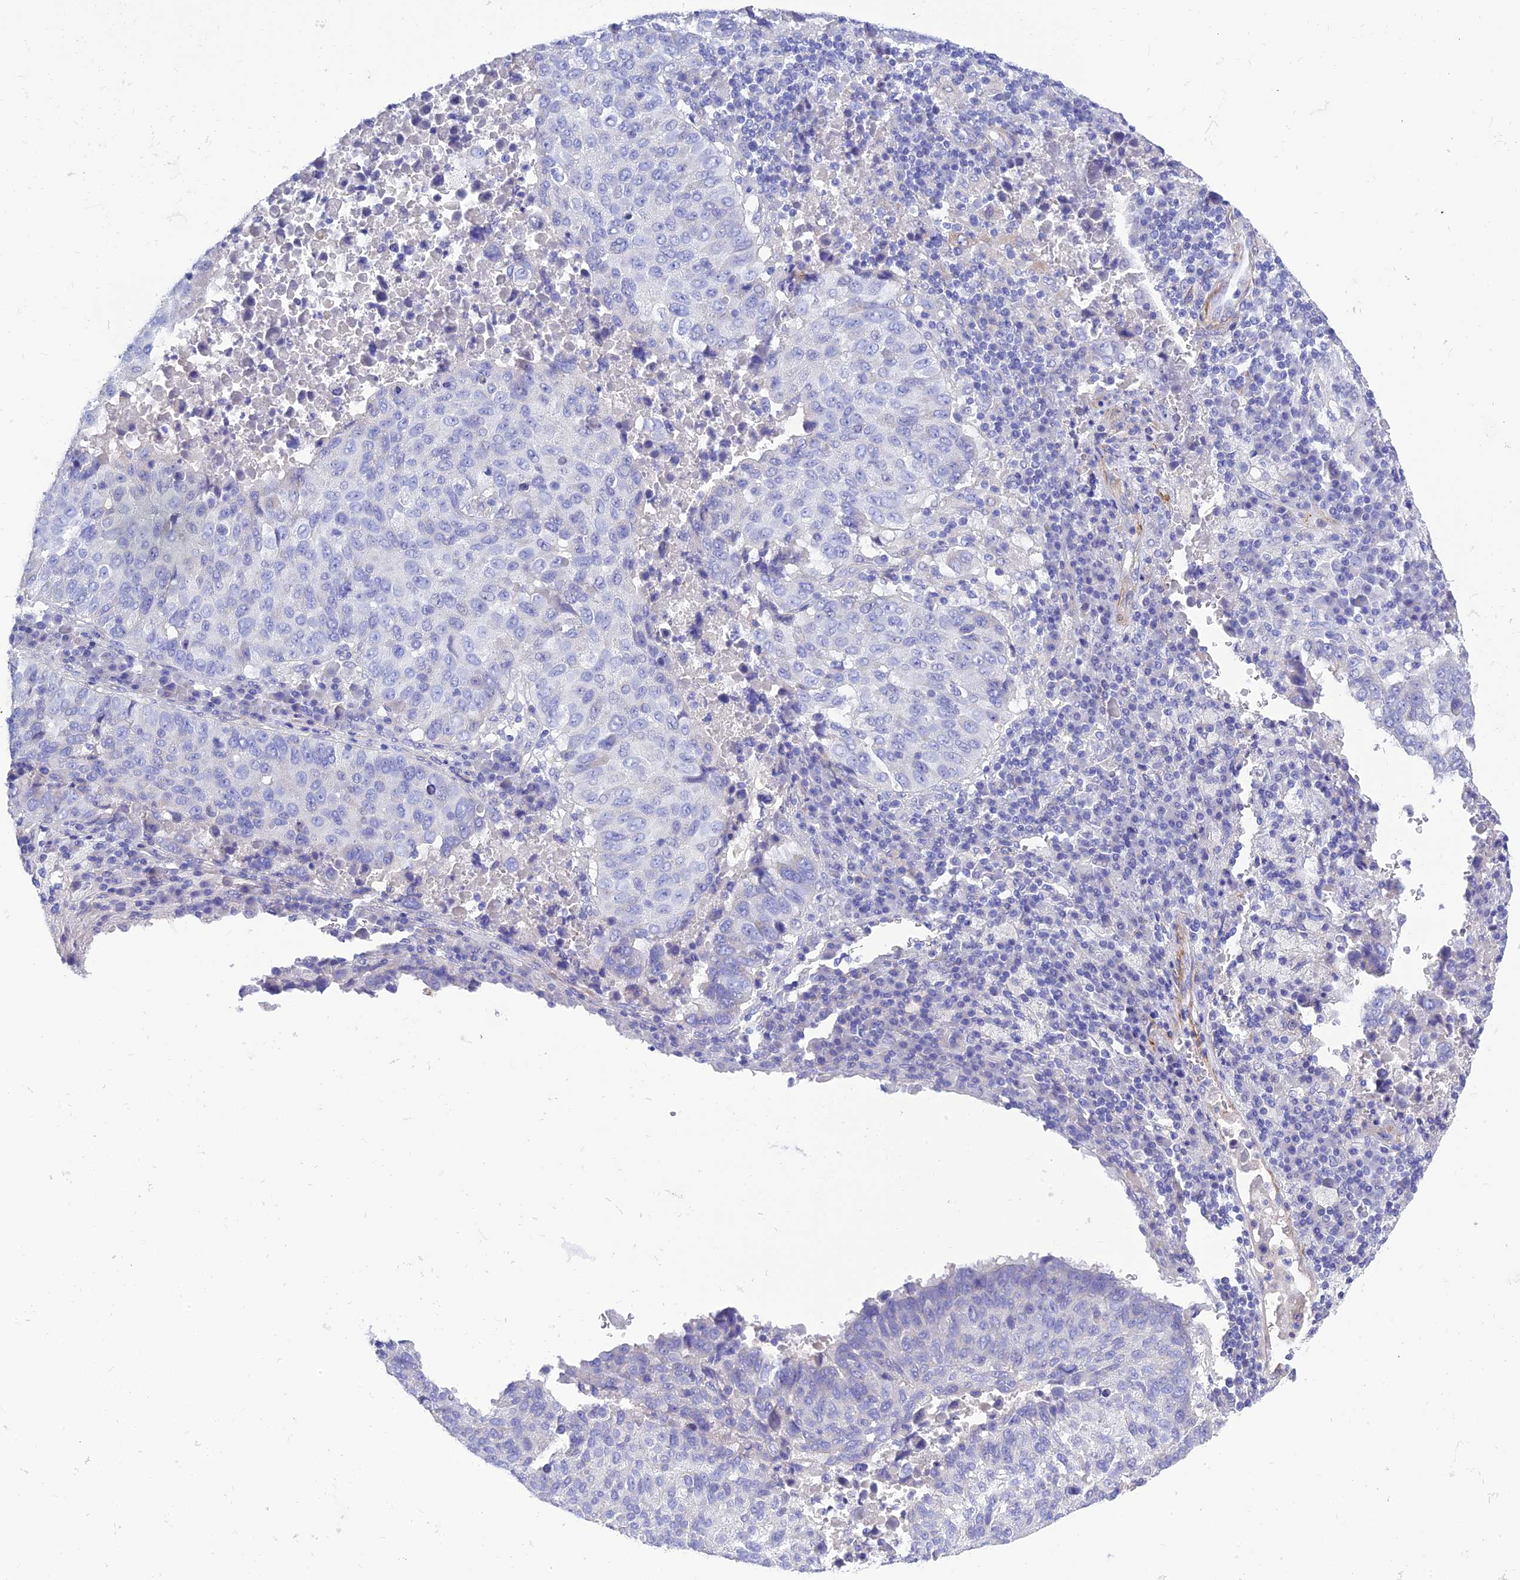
{"staining": {"intensity": "negative", "quantity": "none", "location": "none"}, "tissue": "lung cancer", "cell_type": "Tumor cells", "image_type": "cancer", "snomed": [{"axis": "morphology", "description": "Squamous cell carcinoma, NOS"}, {"axis": "topography", "description": "Lung"}], "caption": "The immunohistochemistry image has no significant positivity in tumor cells of lung cancer (squamous cell carcinoma) tissue.", "gene": "FRA10AC1", "patient": {"sex": "male", "age": 73}}